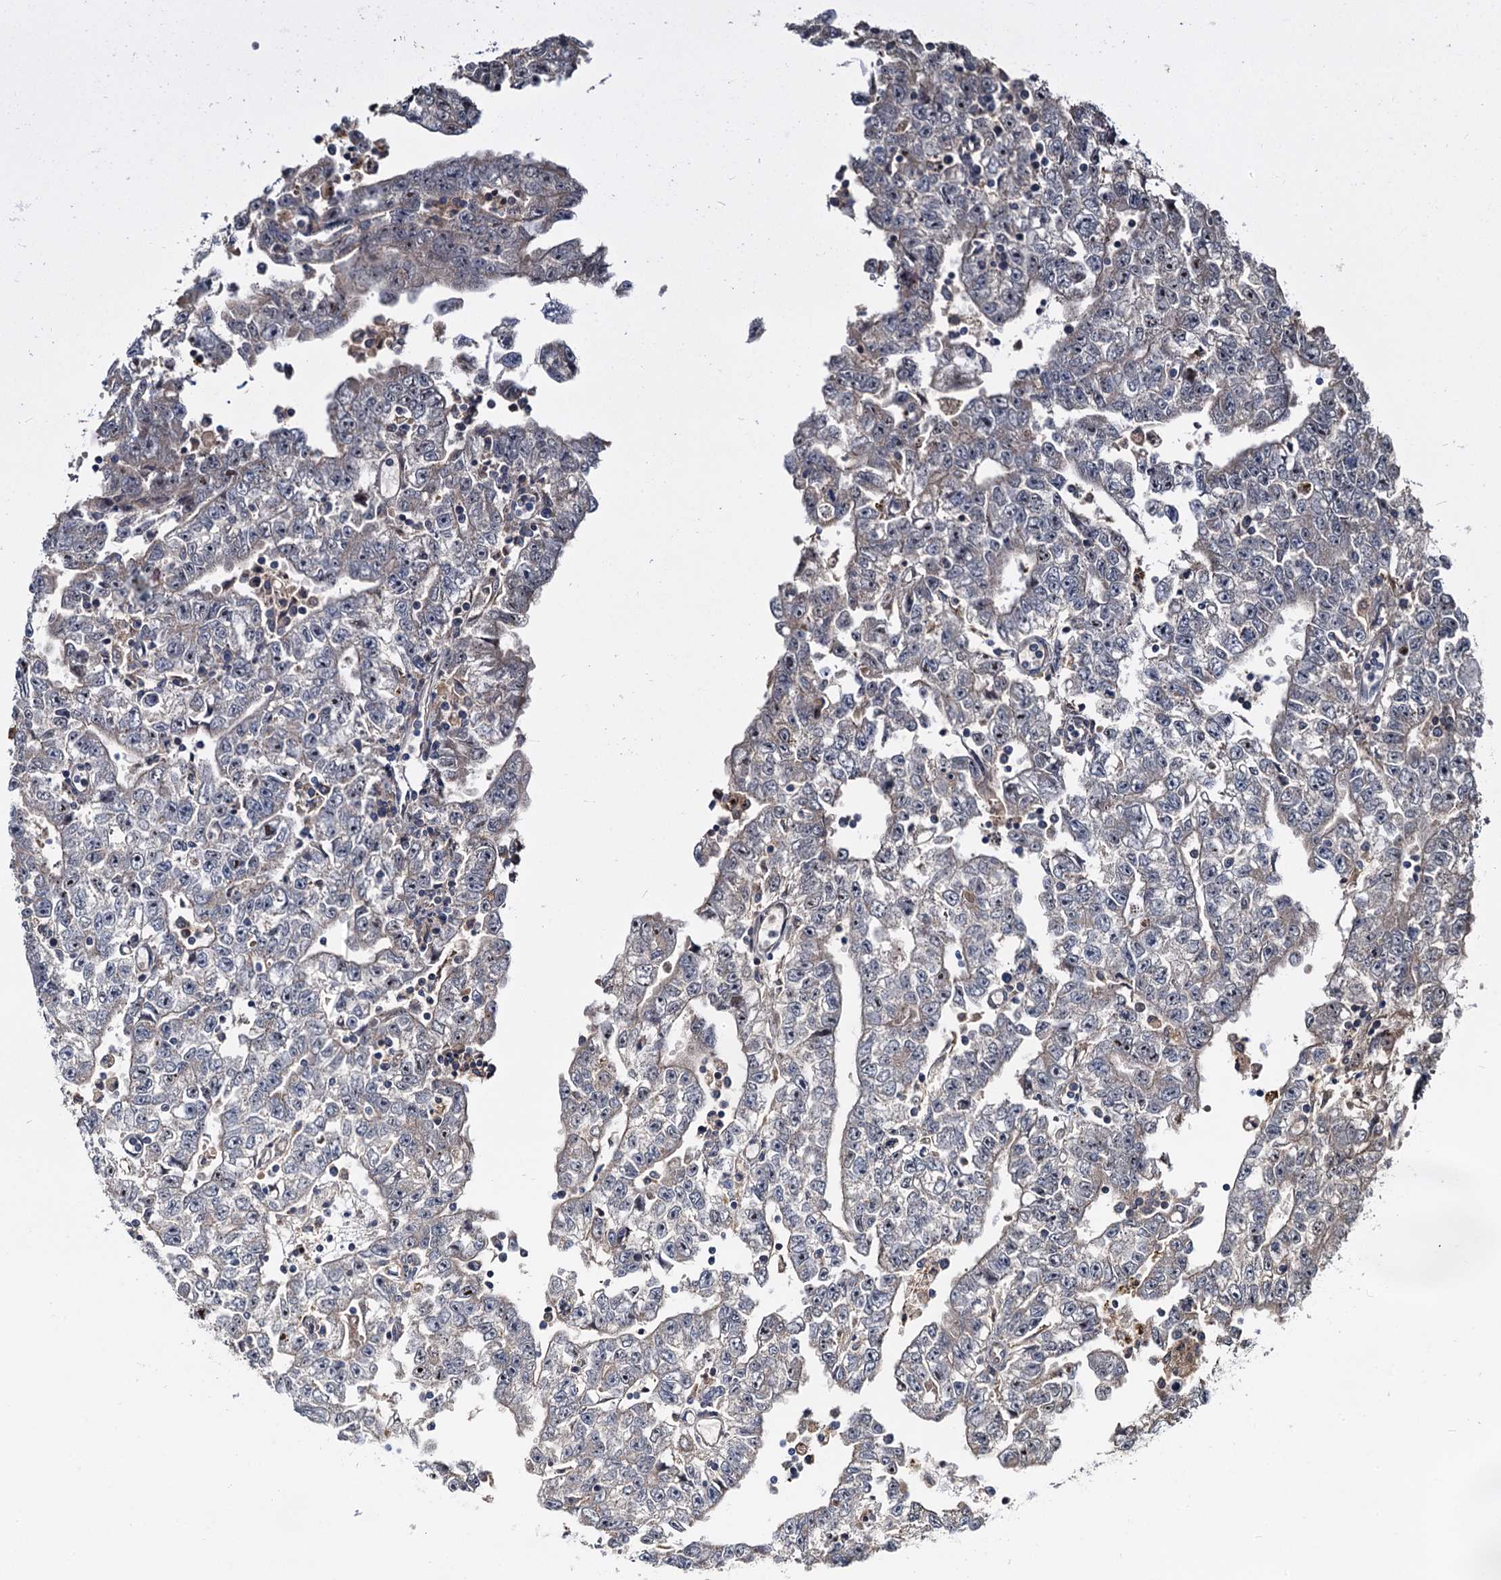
{"staining": {"intensity": "moderate", "quantity": "25%-75%", "location": "cytoplasmic/membranous"}, "tissue": "testis cancer", "cell_type": "Tumor cells", "image_type": "cancer", "snomed": [{"axis": "morphology", "description": "Carcinoma, Embryonal, NOS"}, {"axis": "topography", "description": "Testis"}], "caption": "Immunohistochemical staining of human testis cancer shows medium levels of moderate cytoplasmic/membranous expression in approximately 25%-75% of tumor cells. (DAB (3,3'-diaminobenzidine) = brown stain, brightfield microscopy at high magnification).", "gene": "TOLLIP", "patient": {"sex": "male", "age": 25}}